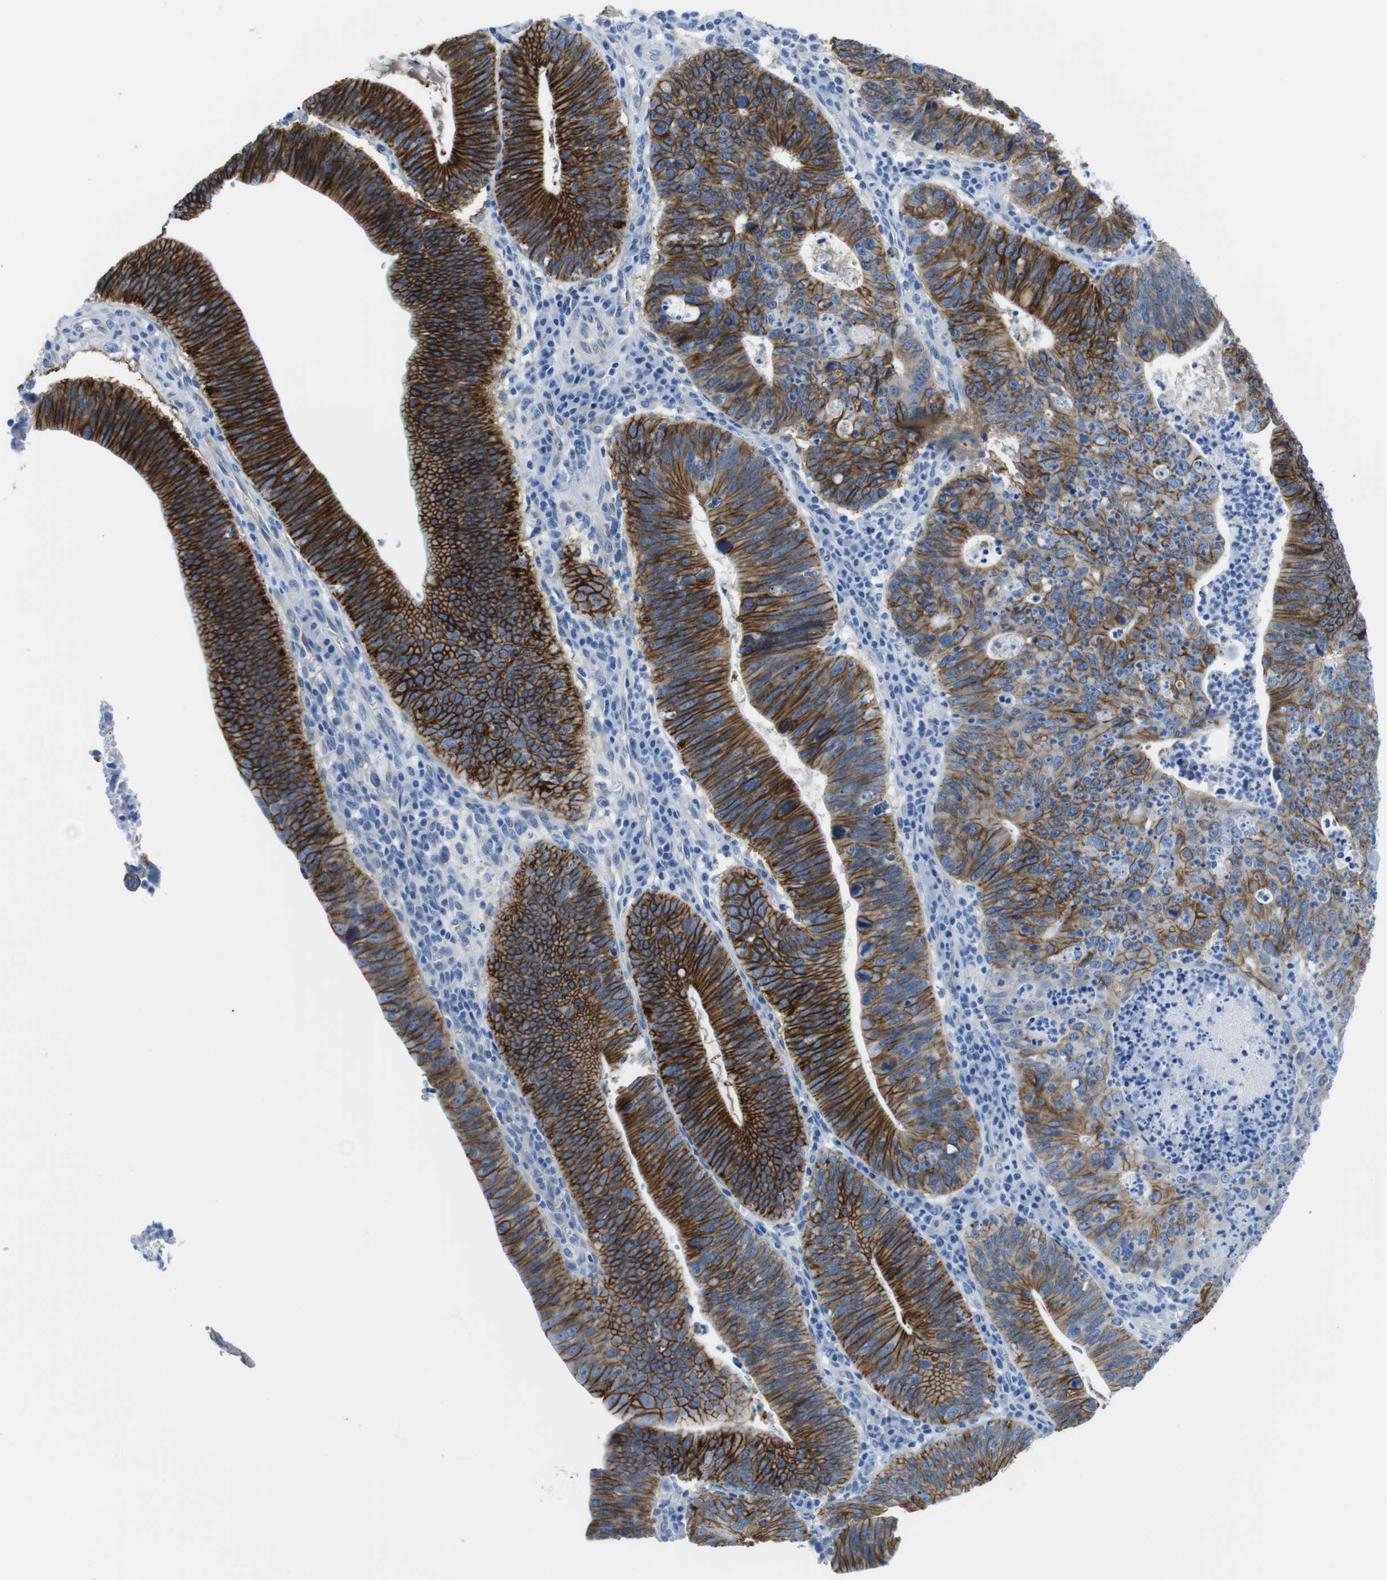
{"staining": {"intensity": "strong", "quantity": ">75%", "location": "cytoplasmic/membranous"}, "tissue": "stomach cancer", "cell_type": "Tumor cells", "image_type": "cancer", "snomed": [{"axis": "morphology", "description": "Adenocarcinoma, NOS"}, {"axis": "topography", "description": "Stomach"}], "caption": "Stomach cancer (adenocarcinoma) stained with a brown dye demonstrates strong cytoplasmic/membranous positive positivity in approximately >75% of tumor cells.", "gene": "CDH8", "patient": {"sex": "male", "age": 59}}